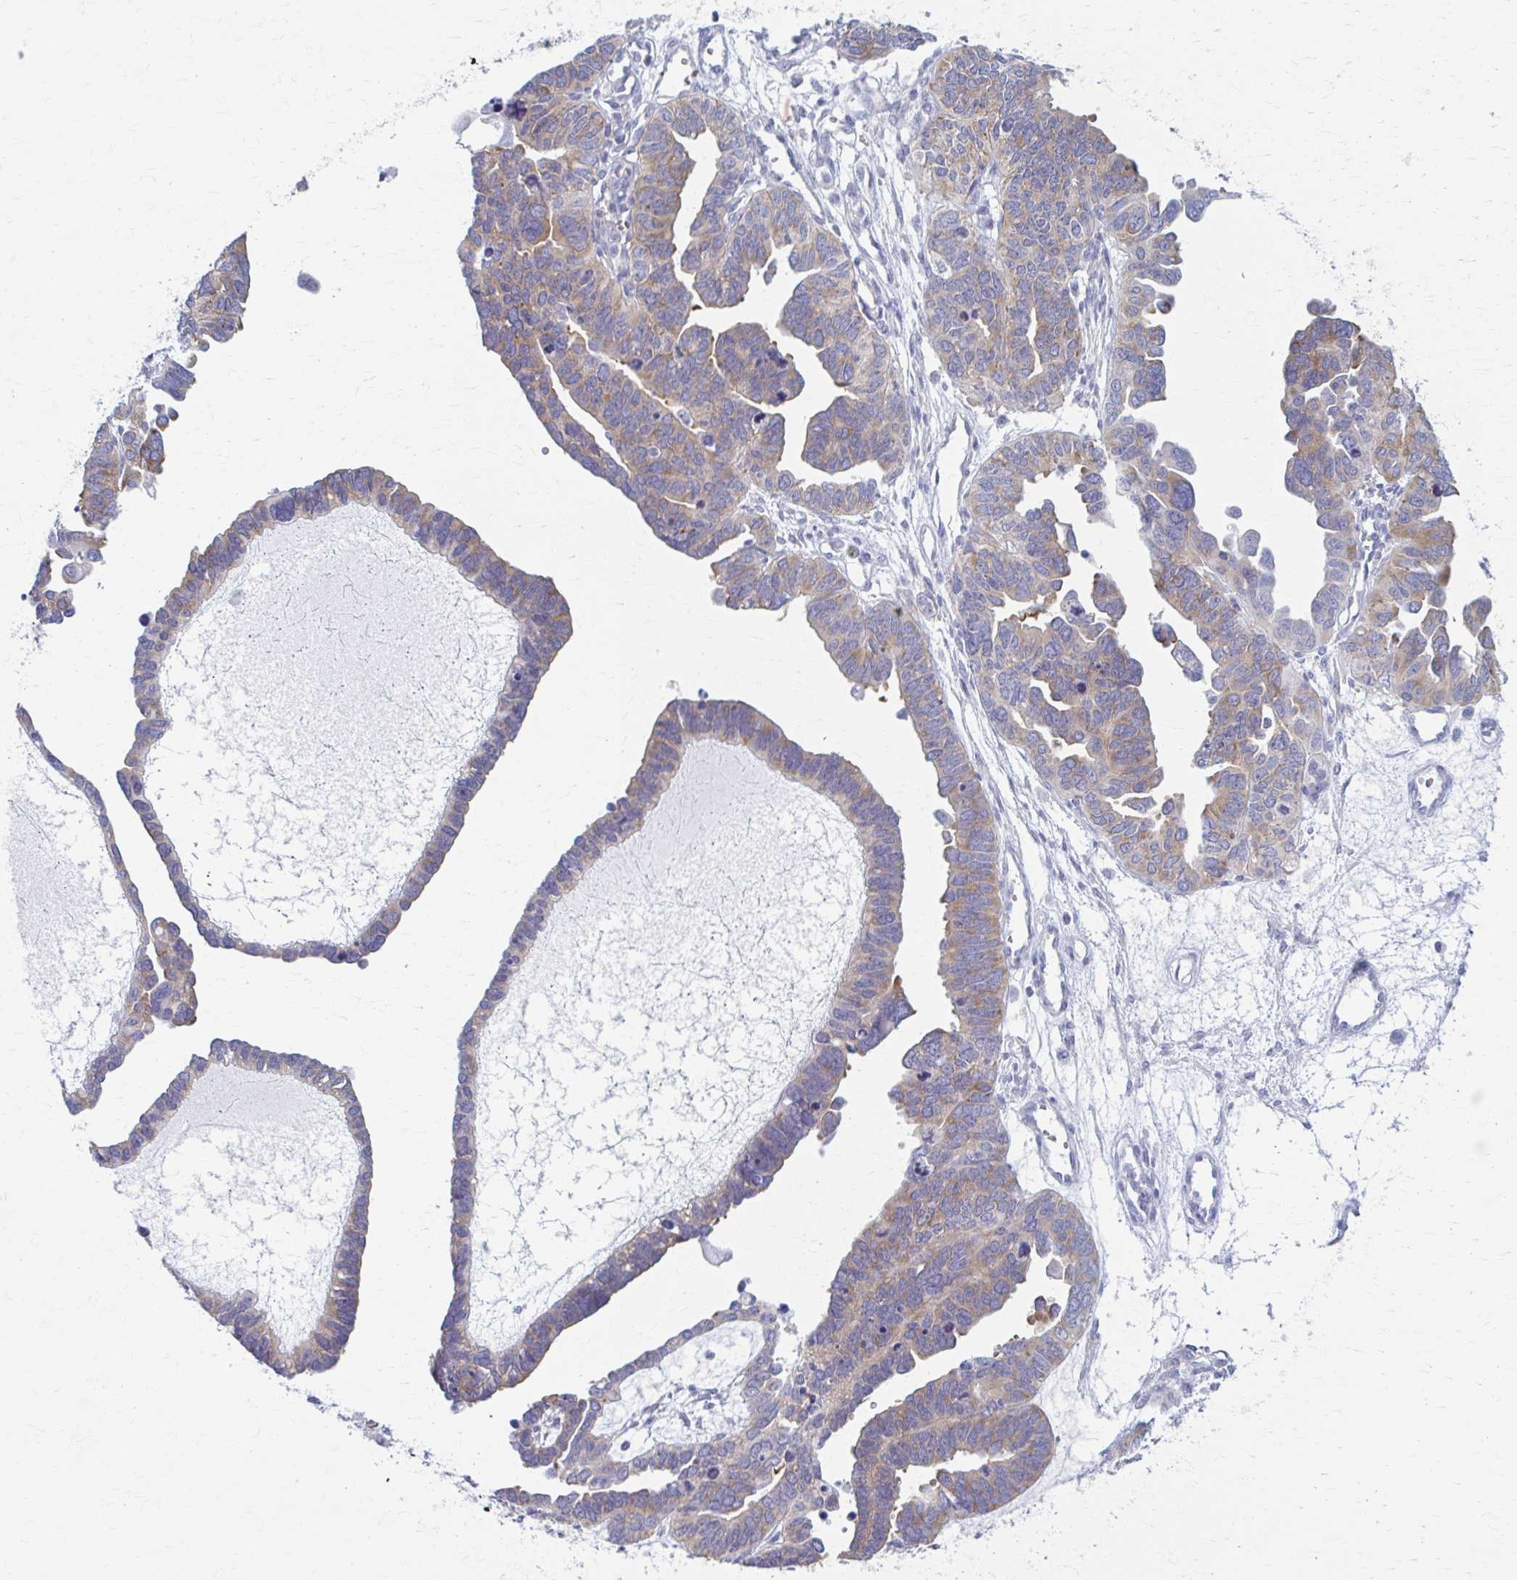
{"staining": {"intensity": "weak", "quantity": "25%-75%", "location": "cytoplasmic/membranous"}, "tissue": "ovarian cancer", "cell_type": "Tumor cells", "image_type": "cancer", "snomed": [{"axis": "morphology", "description": "Cystadenocarcinoma, serous, NOS"}, {"axis": "topography", "description": "Ovary"}], "caption": "Ovarian cancer (serous cystadenocarcinoma) tissue shows weak cytoplasmic/membranous positivity in about 25%-75% of tumor cells", "gene": "PRKRA", "patient": {"sex": "female", "age": 51}}